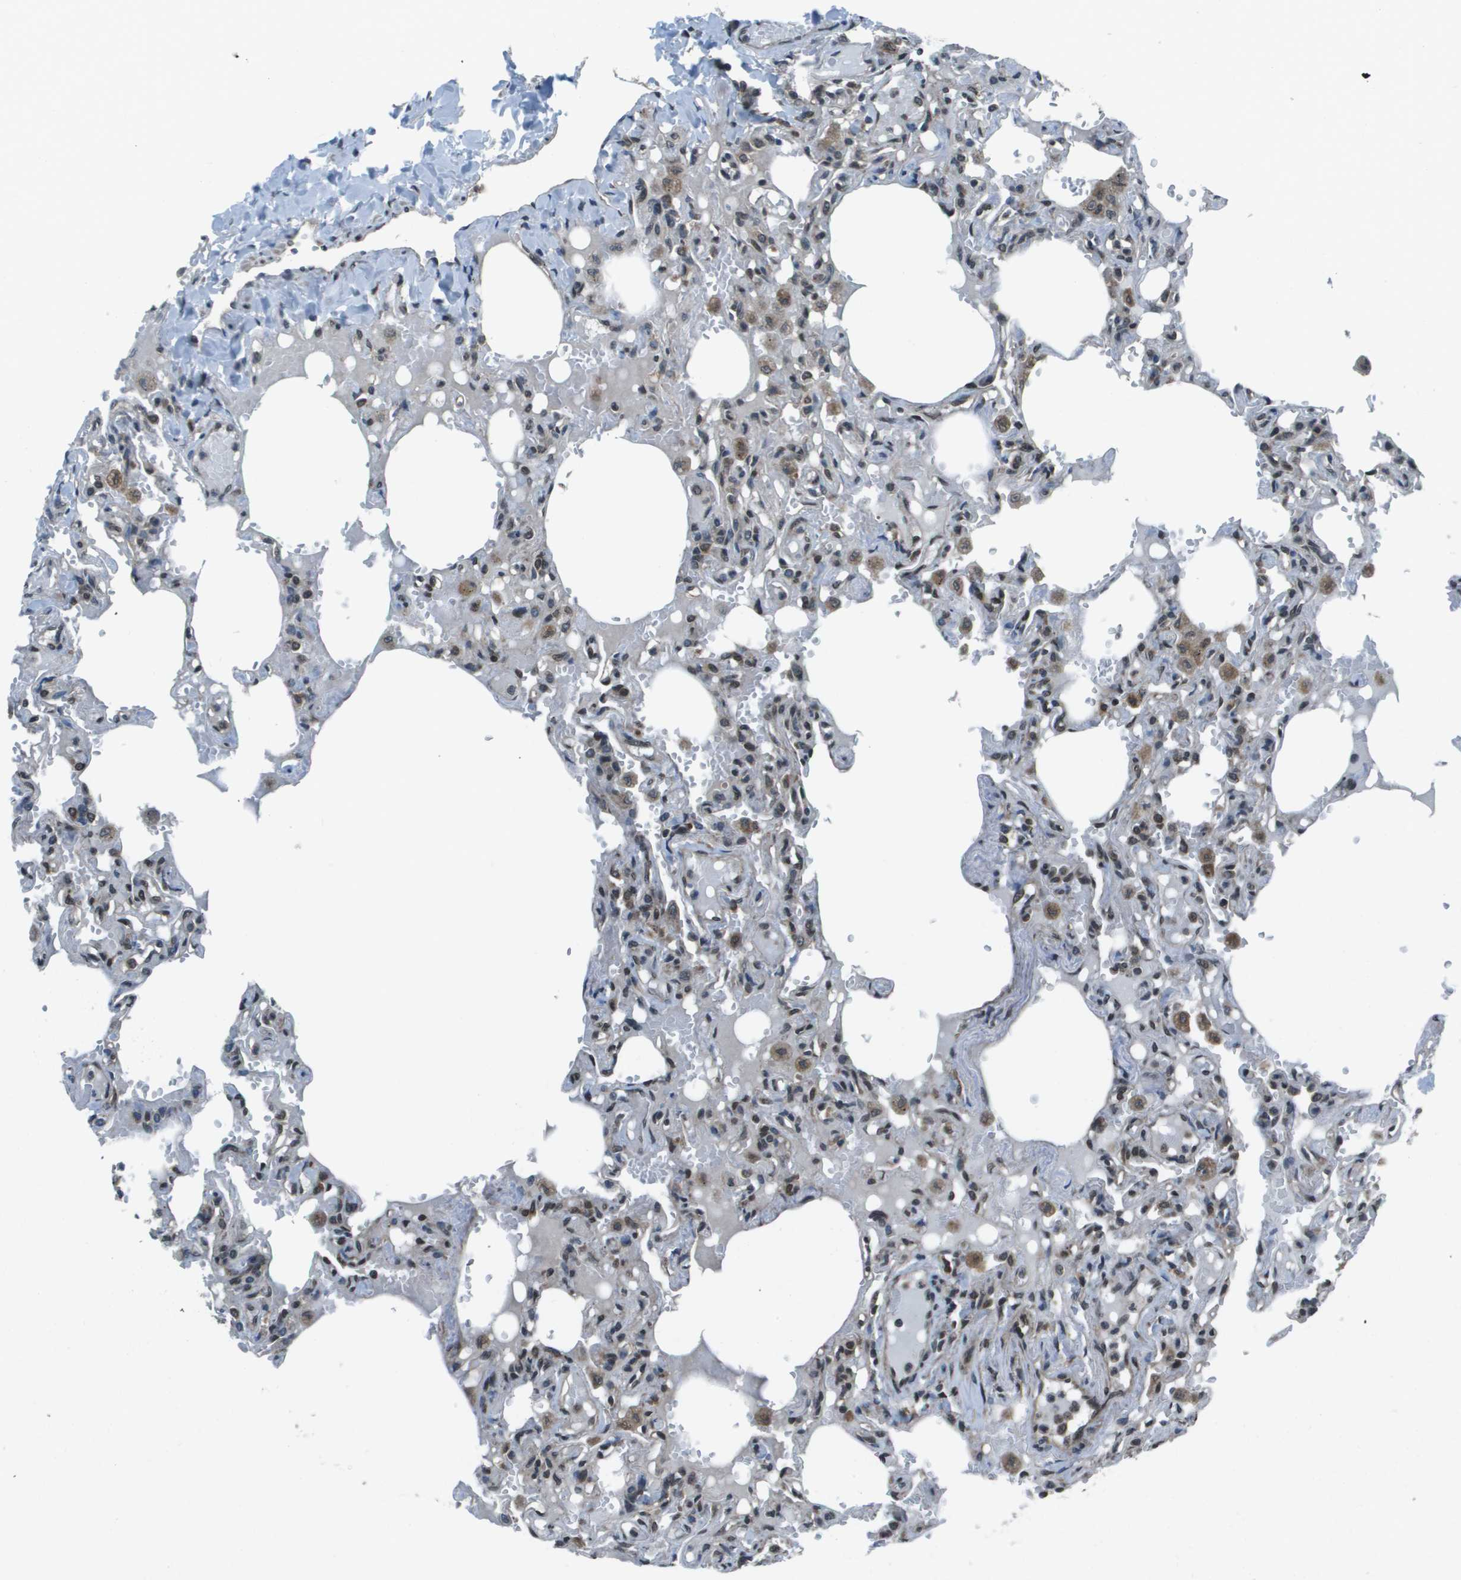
{"staining": {"intensity": "moderate", "quantity": "<25%", "location": "cytoplasmic/membranous"}, "tissue": "lung", "cell_type": "Alveolar cells", "image_type": "normal", "snomed": [{"axis": "morphology", "description": "Normal tissue, NOS"}, {"axis": "topography", "description": "Lung"}], "caption": "Brown immunohistochemical staining in benign human lung demonstrates moderate cytoplasmic/membranous expression in approximately <25% of alveolar cells.", "gene": "PPFIA1", "patient": {"sex": "male", "age": 21}}